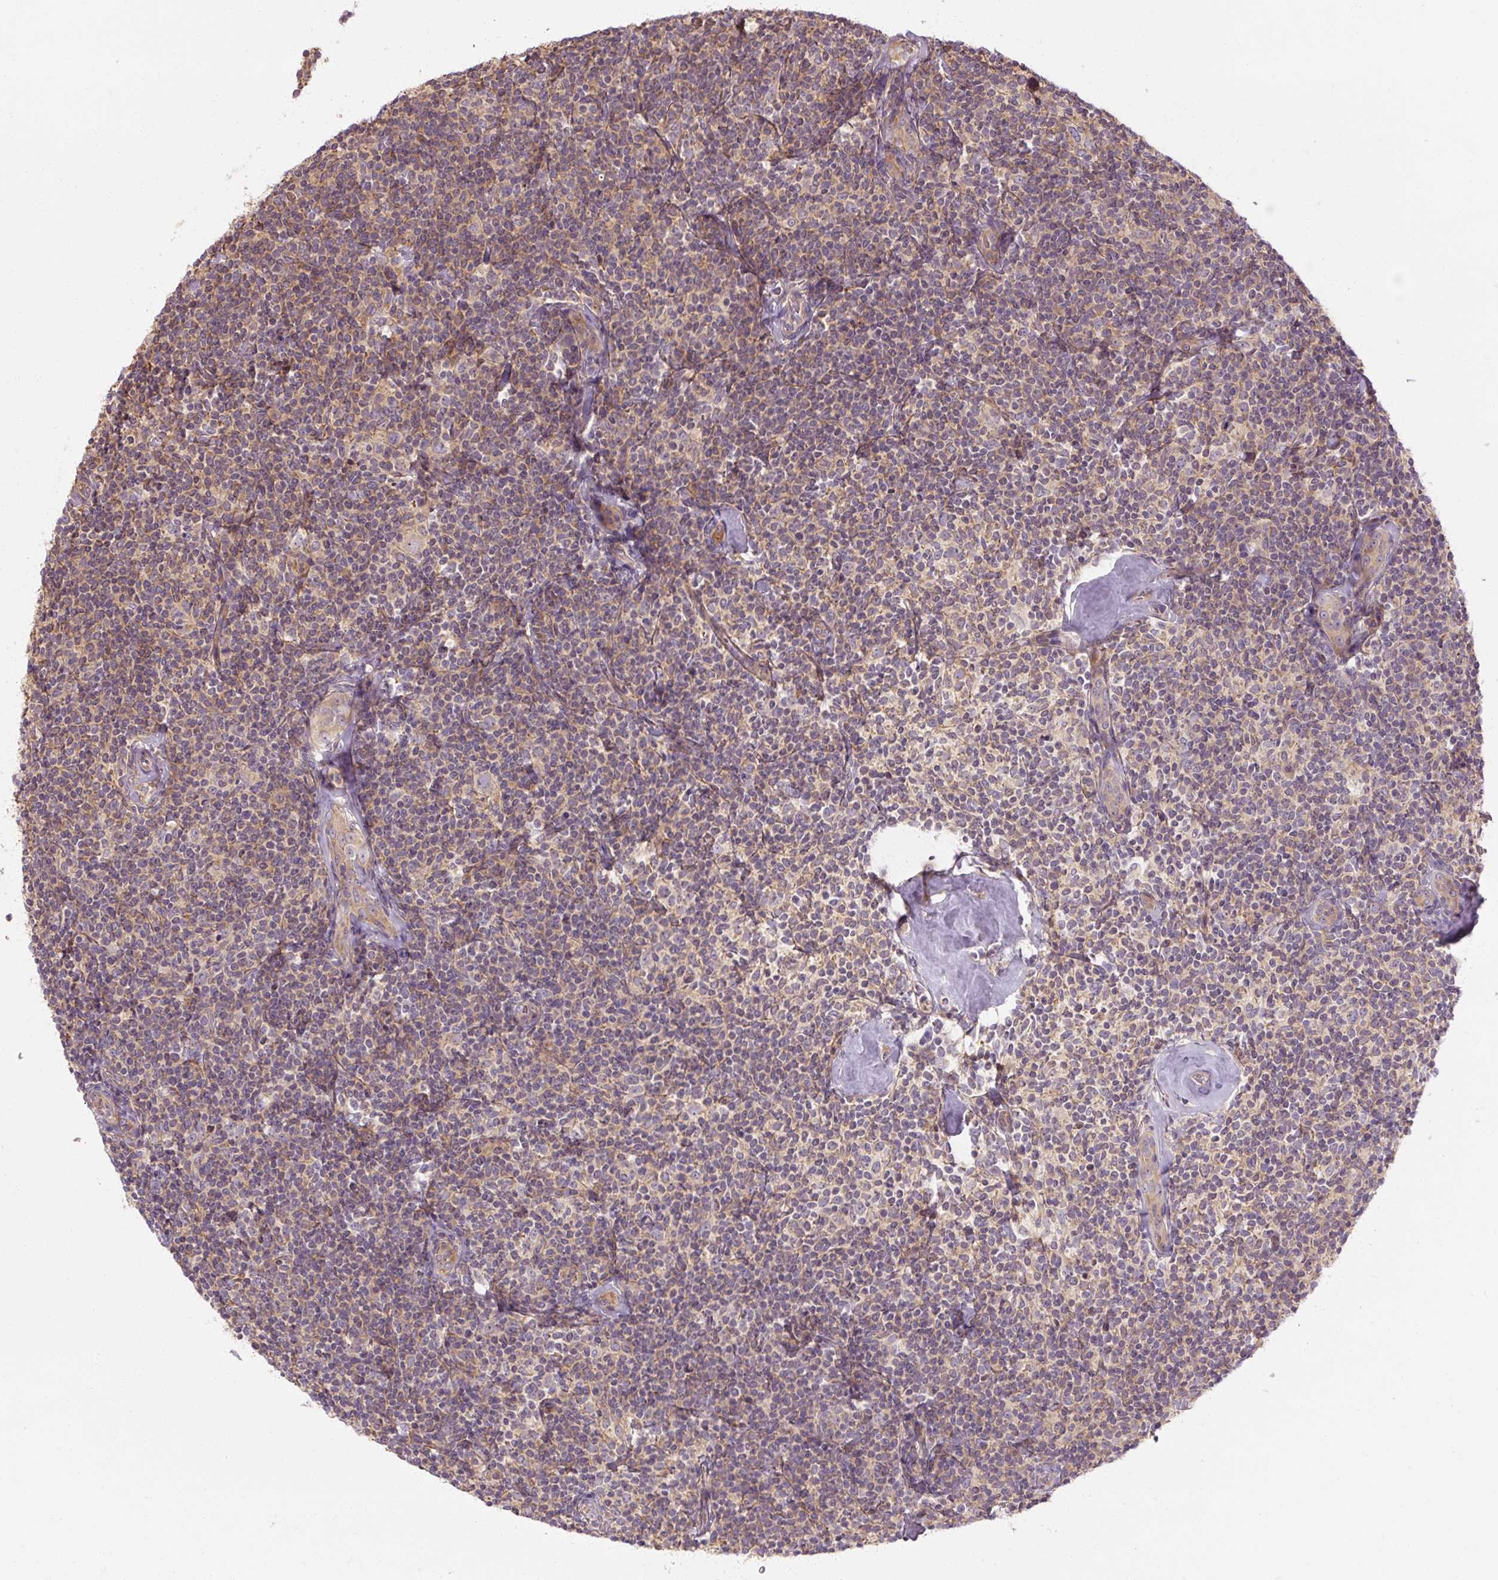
{"staining": {"intensity": "negative", "quantity": "none", "location": "none"}, "tissue": "lymphoma", "cell_type": "Tumor cells", "image_type": "cancer", "snomed": [{"axis": "morphology", "description": "Malignant lymphoma, non-Hodgkin's type, Low grade"}, {"axis": "topography", "description": "Lymph node"}], "caption": "An IHC image of lymphoma is shown. There is no staining in tumor cells of lymphoma.", "gene": "RB1CC1", "patient": {"sex": "female", "age": 56}}